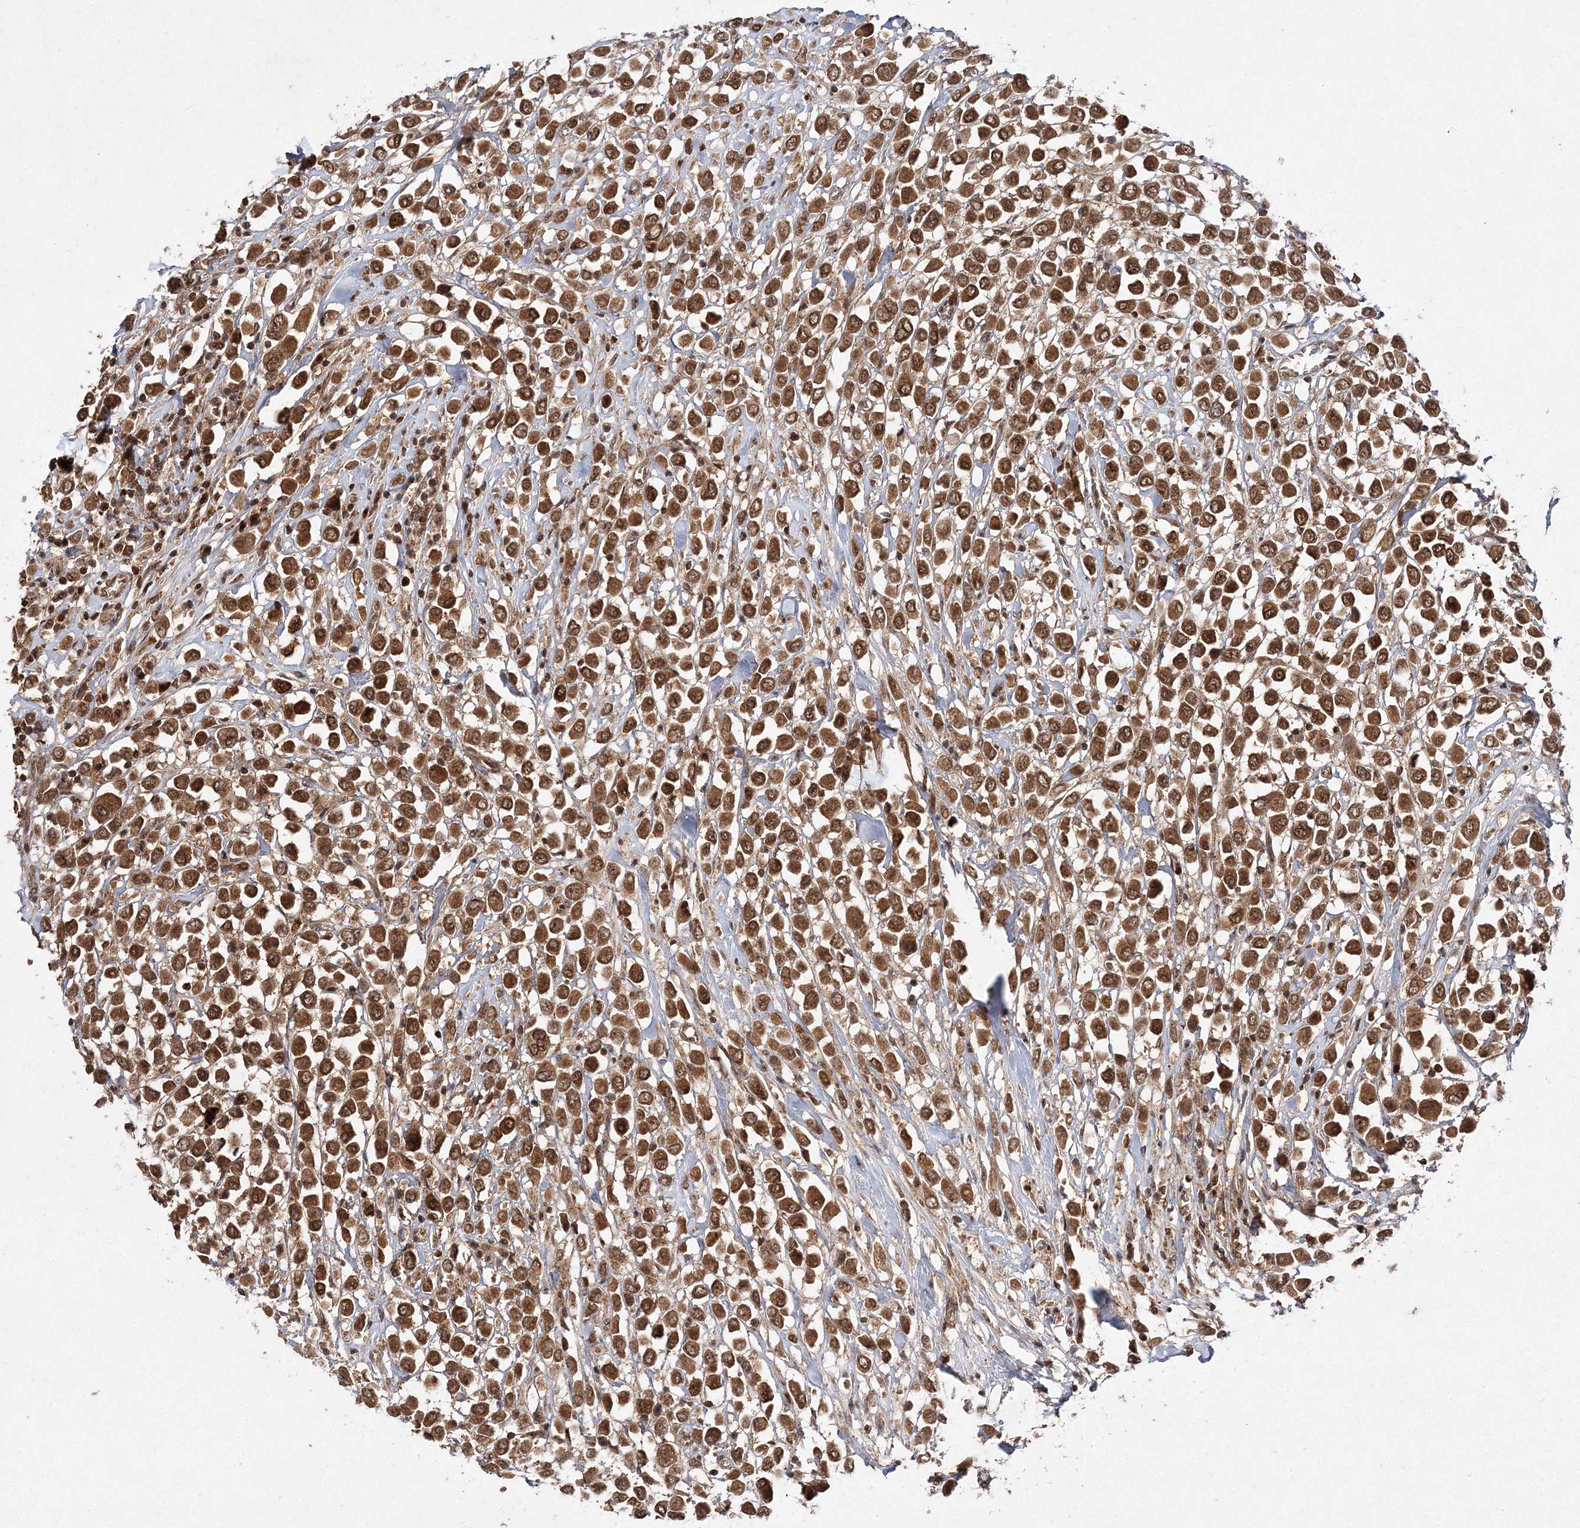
{"staining": {"intensity": "strong", "quantity": ">75%", "location": "cytoplasmic/membranous,nuclear"}, "tissue": "breast cancer", "cell_type": "Tumor cells", "image_type": "cancer", "snomed": [{"axis": "morphology", "description": "Duct carcinoma"}, {"axis": "topography", "description": "Breast"}], "caption": "IHC histopathology image of neoplastic tissue: breast invasive ductal carcinoma stained using IHC exhibits high levels of strong protein expression localized specifically in the cytoplasmic/membranous and nuclear of tumor cells, appearing as a cytoplasmic/membranous and nuclear brown color.", "gene": "NIF3L1", "patient": {"sex": "female", "age": 61}}